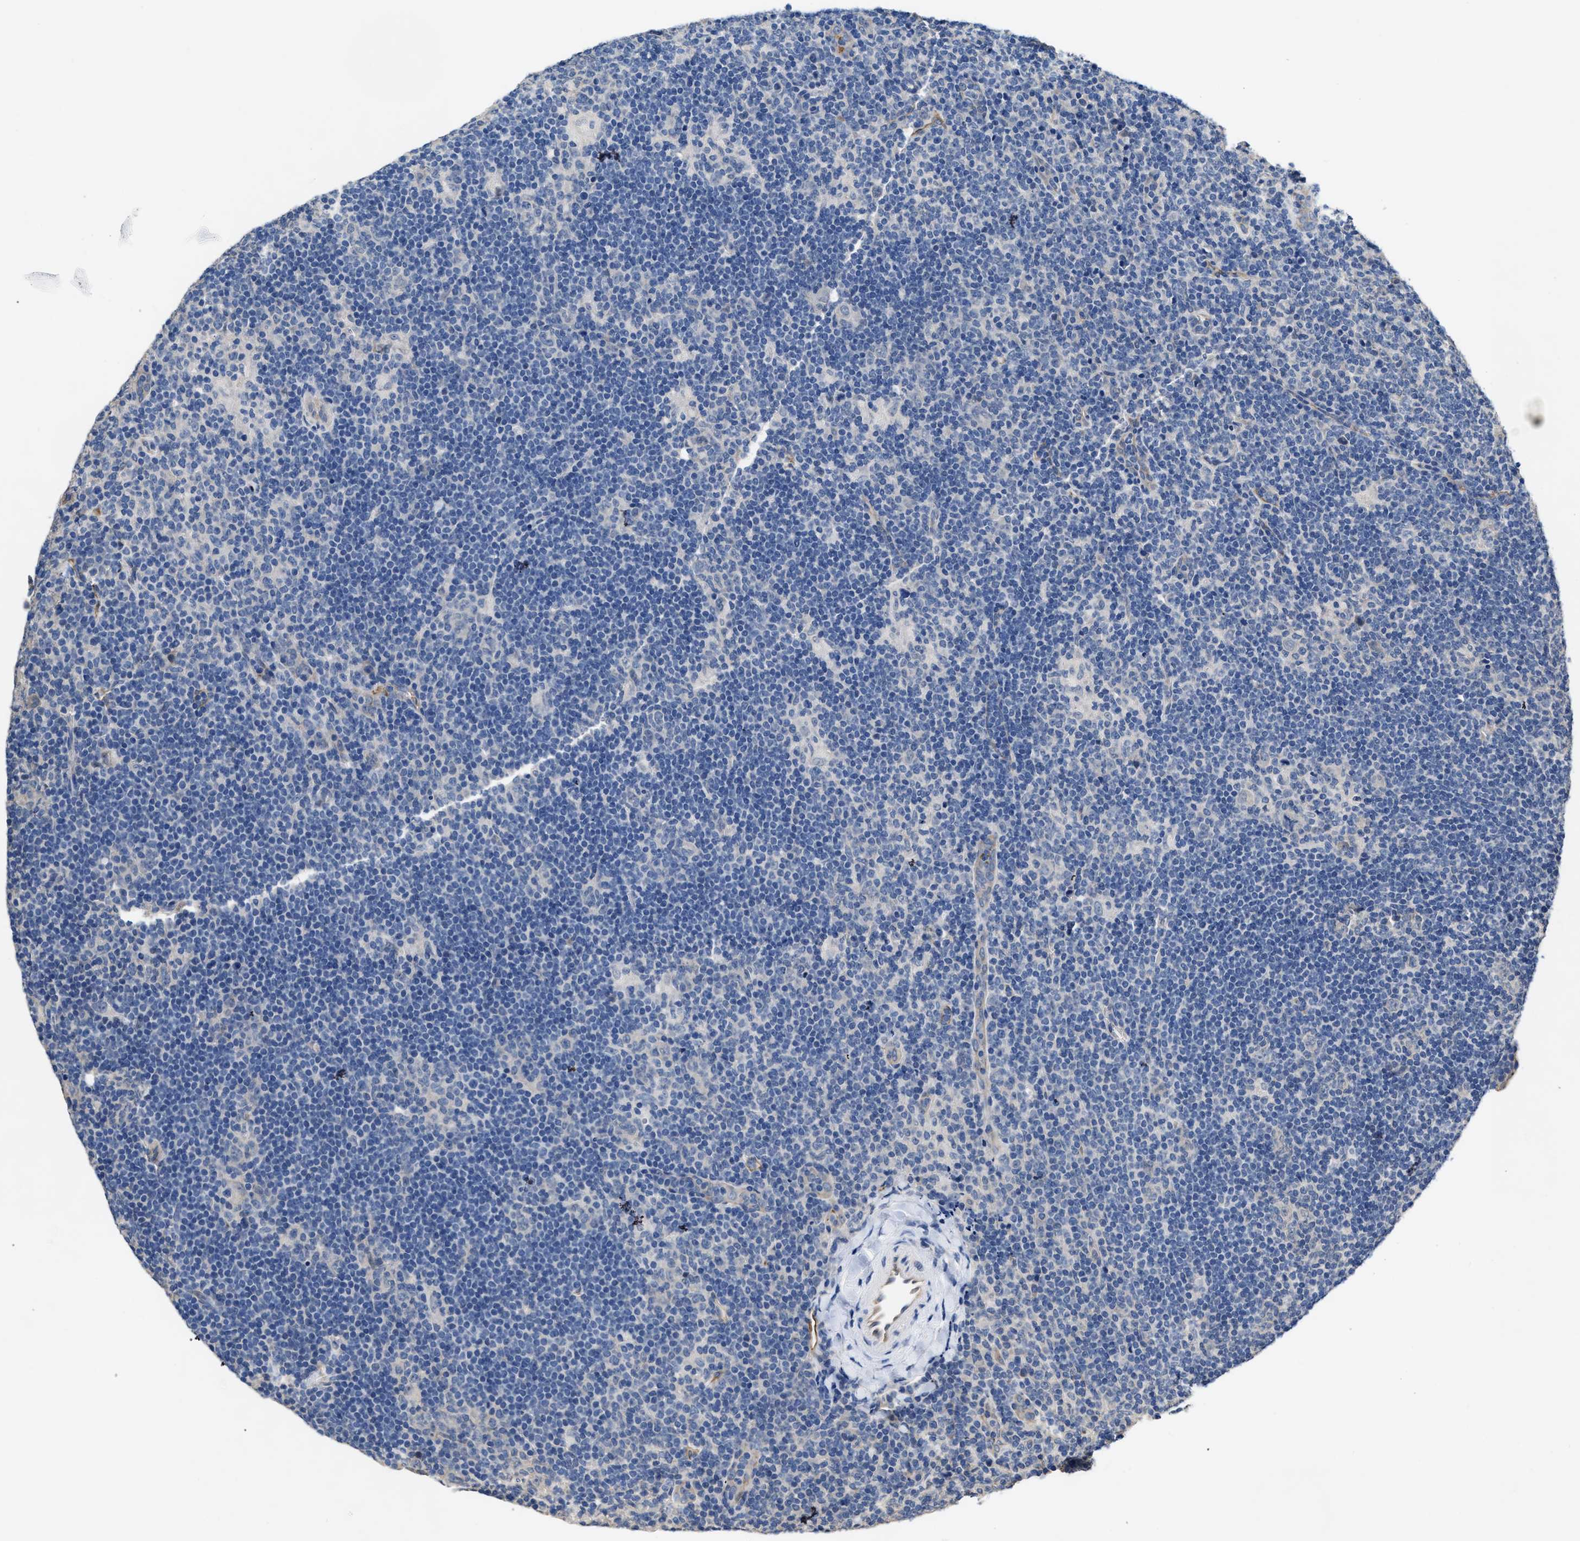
{"staining": {"intensity": "negative", "quantity": "none", "location": "none"}, "tissue": "lymphoma", "cell_type": "Tumor cells", "image_type": "cancer", "snomed": [{"axis": "morphology", "description": "Hodgkin's disease, NOS"}, {"axis": "topography", "description": "Lymph node"}], "caption": "This is a histopathology image of immunohistochemistry staining of lymphoma, which shows no expression in tumor cells.", "gene": "C22orf42", "patient": {"sex": "female", "age": 57}}